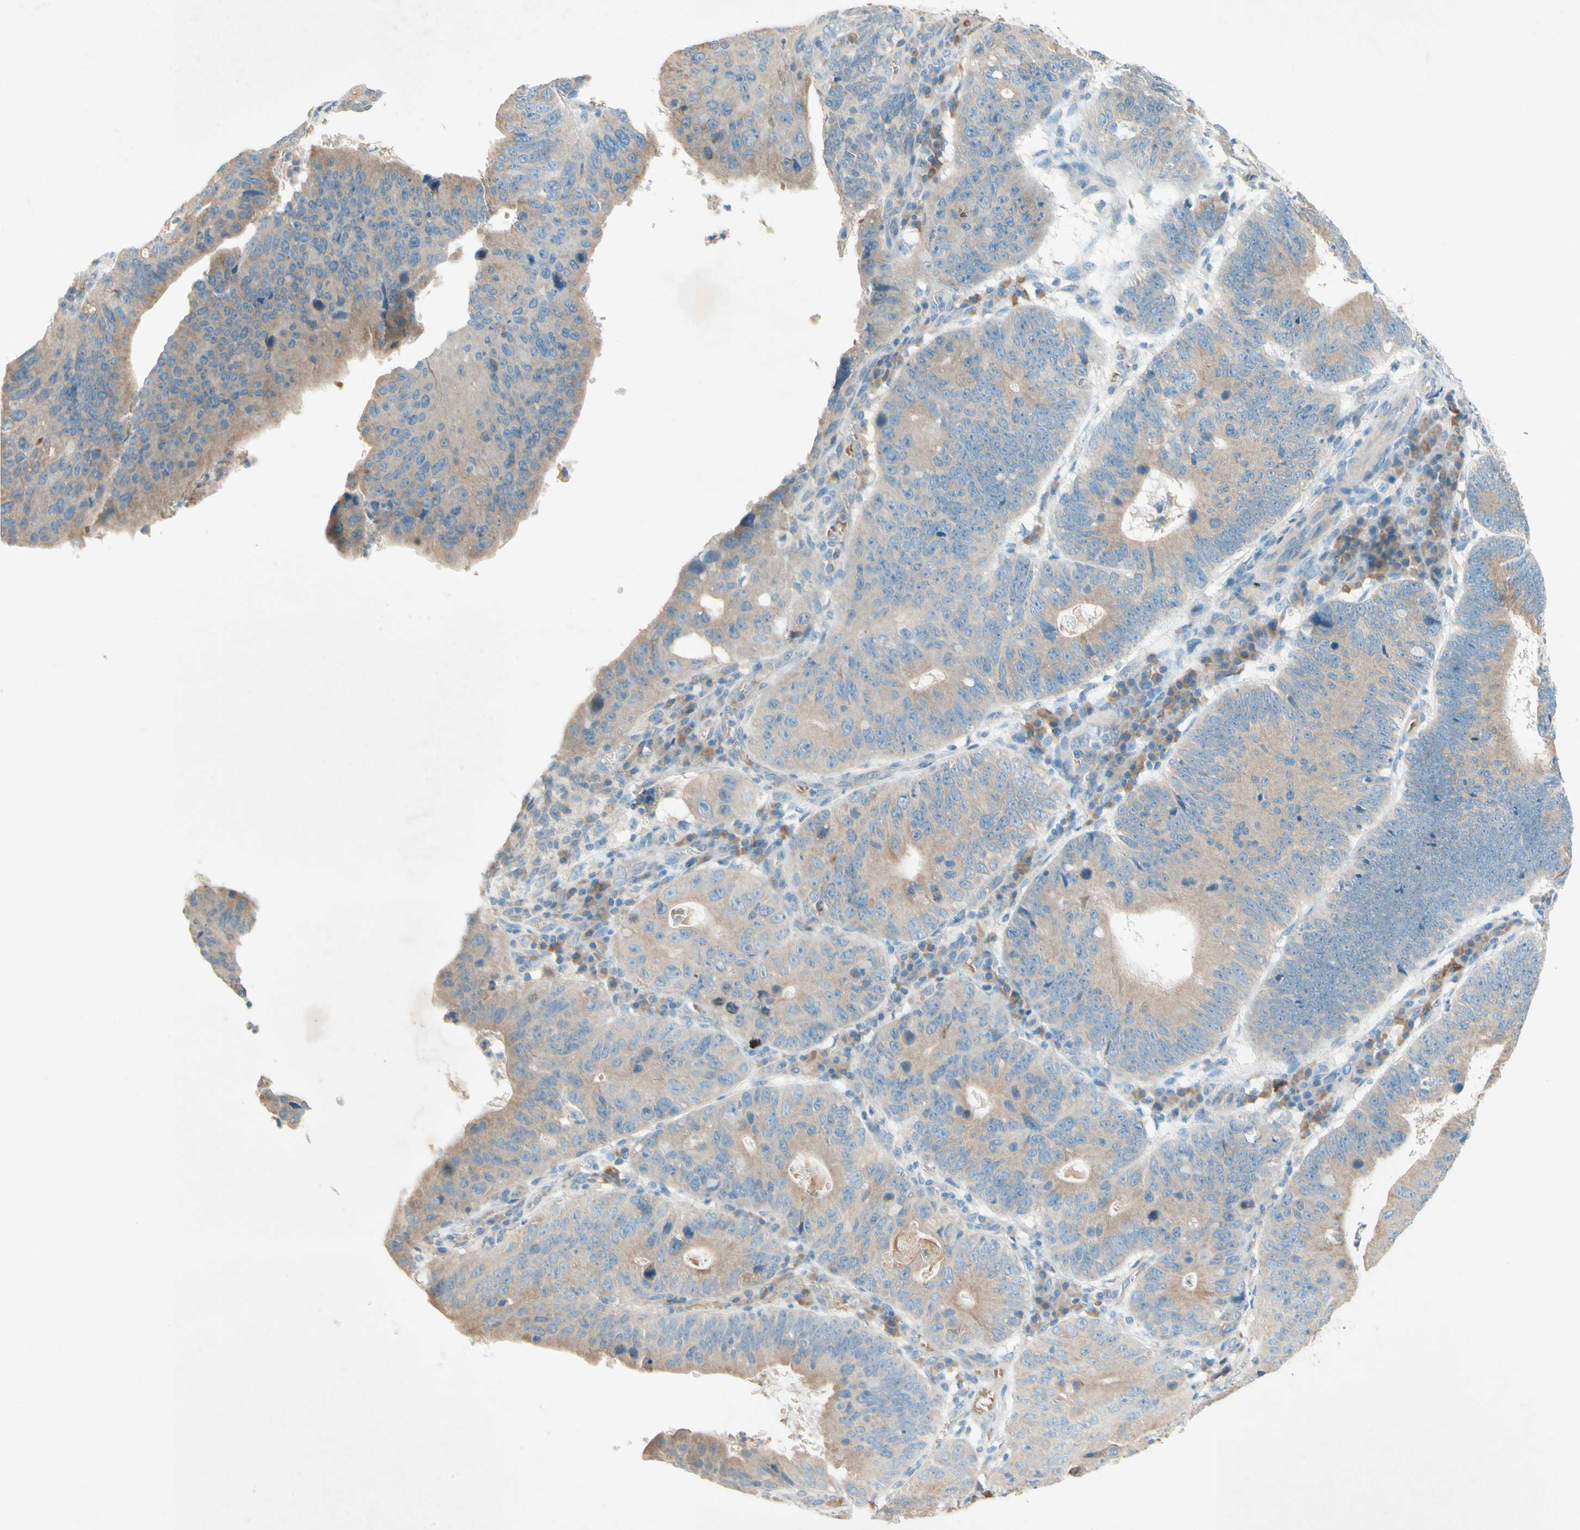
{"staining": {"intensity": "weak", "quantity": ">75%", "location": "cytoplasmic/membranous"}, "tissue": "stomach cancer", "cell_type": "Tumor cells", "image_type": "cancer", "snomed": [{"axis": "morphology", "description": "Adenocarcinoma, NOS"}, {"axis": "topography", "description": "Stomach"}], "caption": "Immunohistochemical staining of stomach cancer shows weak cytoplasmic/membranous protein staining in about >75% of tumor cells.", "gene": "IL2", "patient": {"sex": "male", "age": 59}}